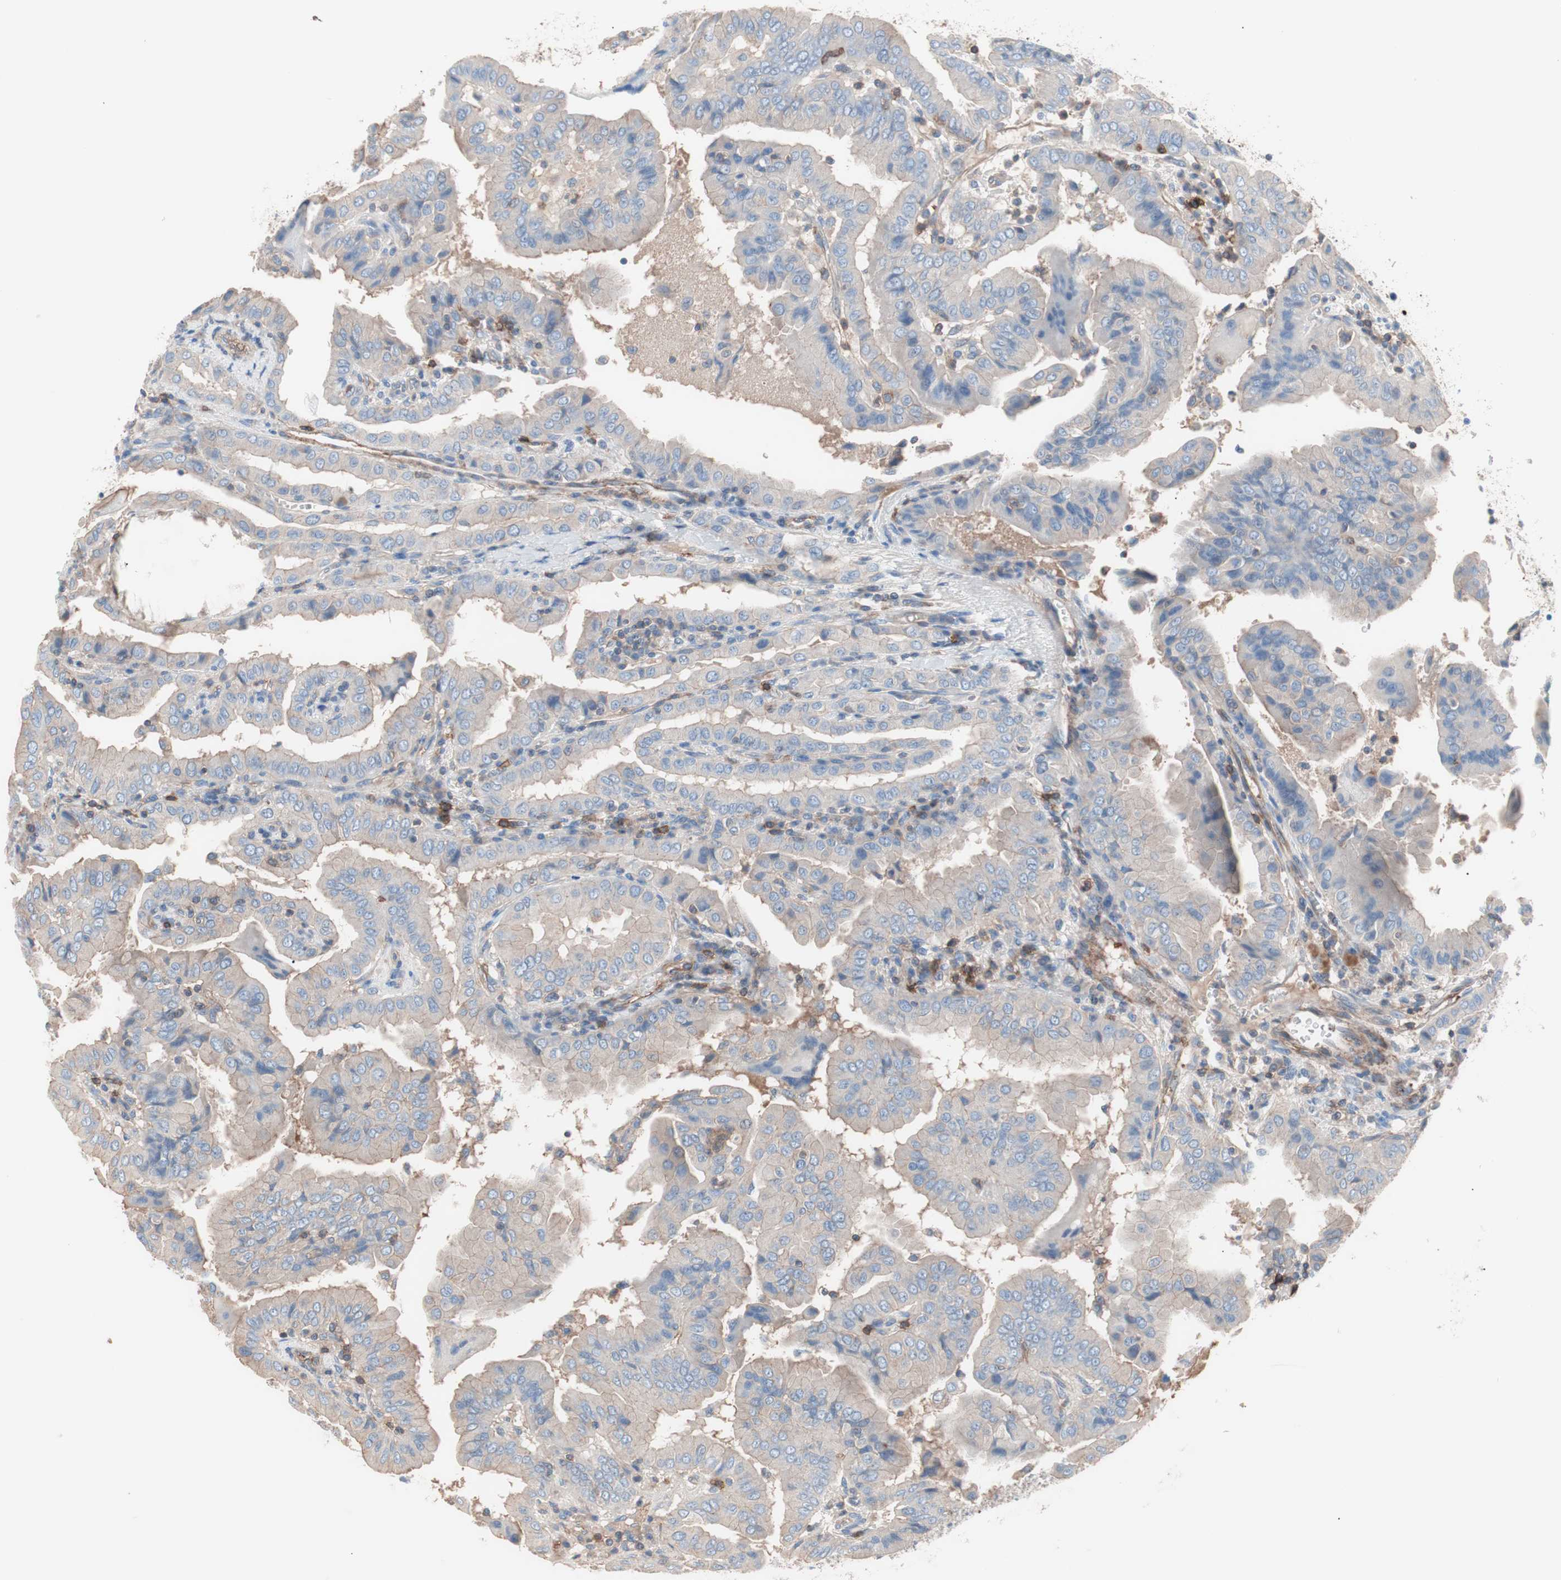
{"staining": {"intensity": "weak", "quantity": "25%-75%", "location": "cytoplasmic/membranous"}, "tissue": "thyroid cancer", "cell_type": "Tumor cells", "image_type": "cancer", "snomed": [{"axis": "morphology", "description": "Papillary adenocarcinoma, NOS"}, {"axis": "topography", "description": "Thyroid gland"}], "caption": "There is low levels of weak cytoplasmic/membranous expression in tumor cells of thyroid papillary adenocarcinoma, as demonstrated by immunohistochemical staining (brown color).", "gene": "GPR160", "patient": {"sex": "male", "age": 33}}